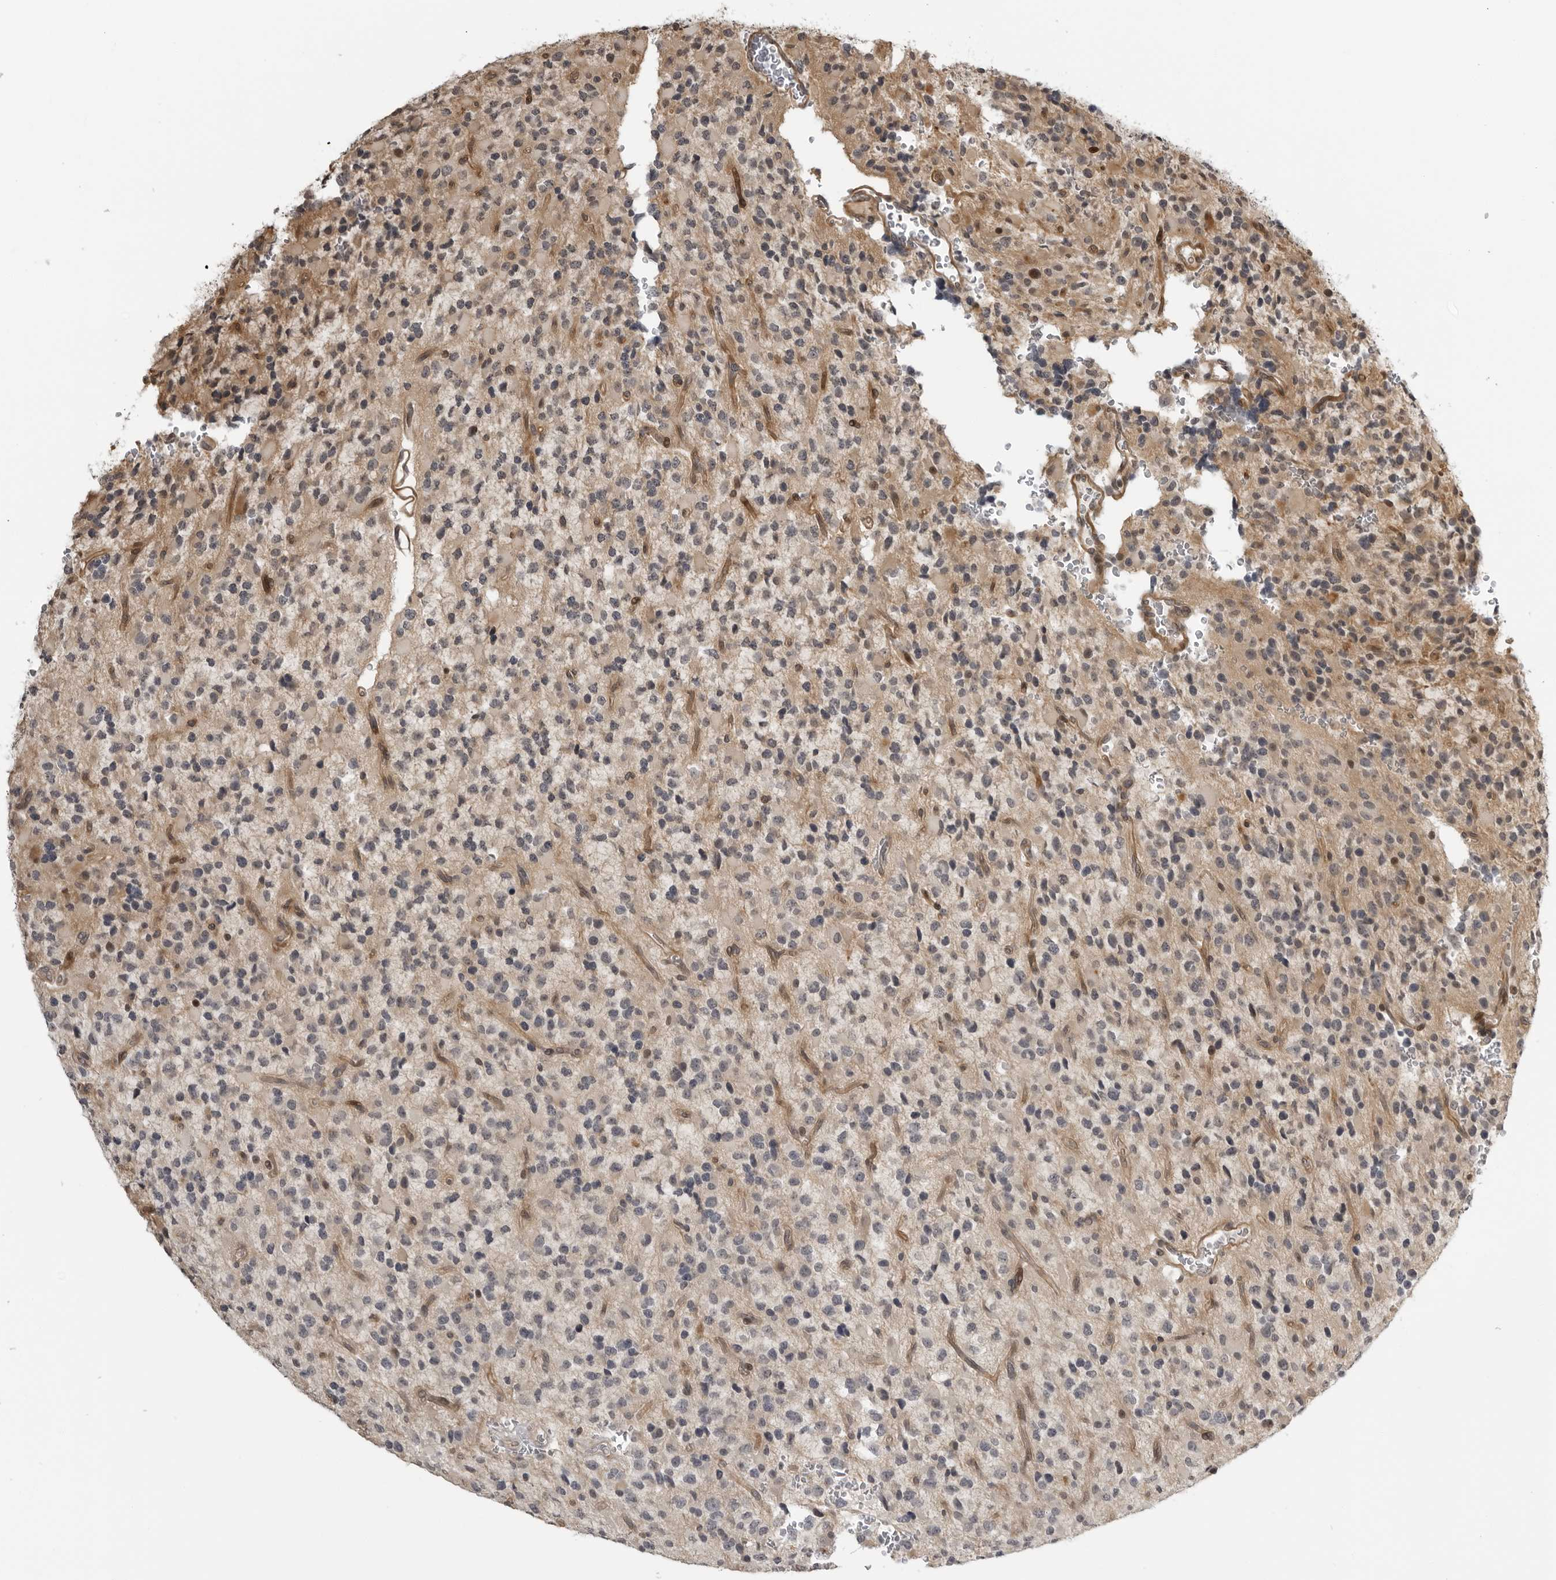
{"staining": {"intensity": "weak", "quantity": "<25%", "location": "cytoplasmic/membranous"}, "tissue": "glioma", "cell_type": "Tumor cells", "image_type": "cancer", "snomed": [{"axis": "morphology", "description": "Glioma, malignant, High grade"}, {"axis": "topography", "description": "Brain"}], "caption": "Glioma was stained to show a protein in brown. There is no significant staining in tumor cells.", "gene": "PRRX2", "patient": {"sex": "male", "age": 34}}